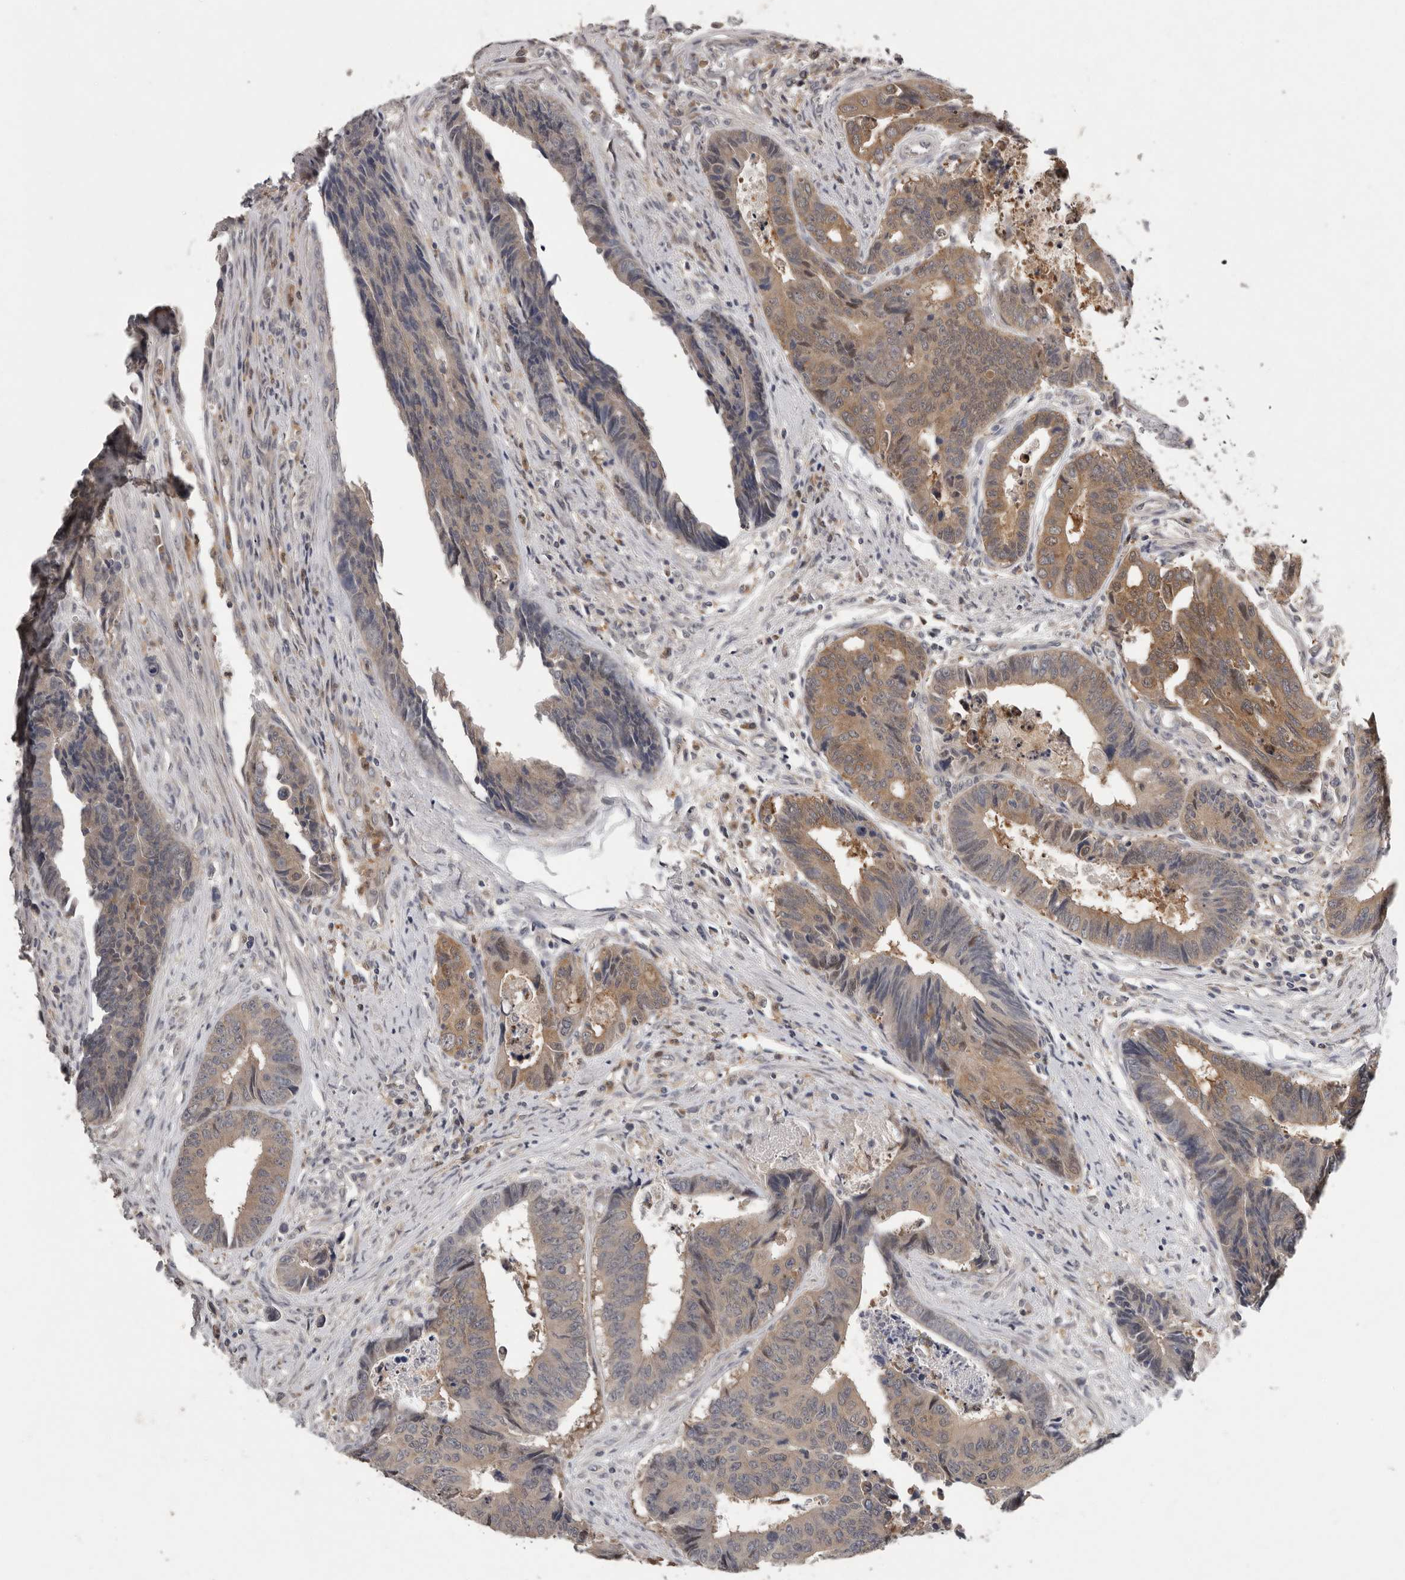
{"staining": {"intensity": "moderate", "quantity": "25%-75%", "location": "cytoplasmic/membranous"}, "tissue": "colorectal cancer", "cell_type": "Tumor cells", "image_type": "cancer", "snomed": [{"axis": "morphology", "description": "Adenocarcinoma, NOS"}, {"axis": "topography", "description": "Rectum"}], "caption": "IHC of colorectal adenocarcinoma demonstrates medium levels of moderate cytoplasmic/membranous staining in approximately 25%-75% of tumor cells.", "gene": "RALGPS2", "patient": {"sex": "male", "age": 84}}